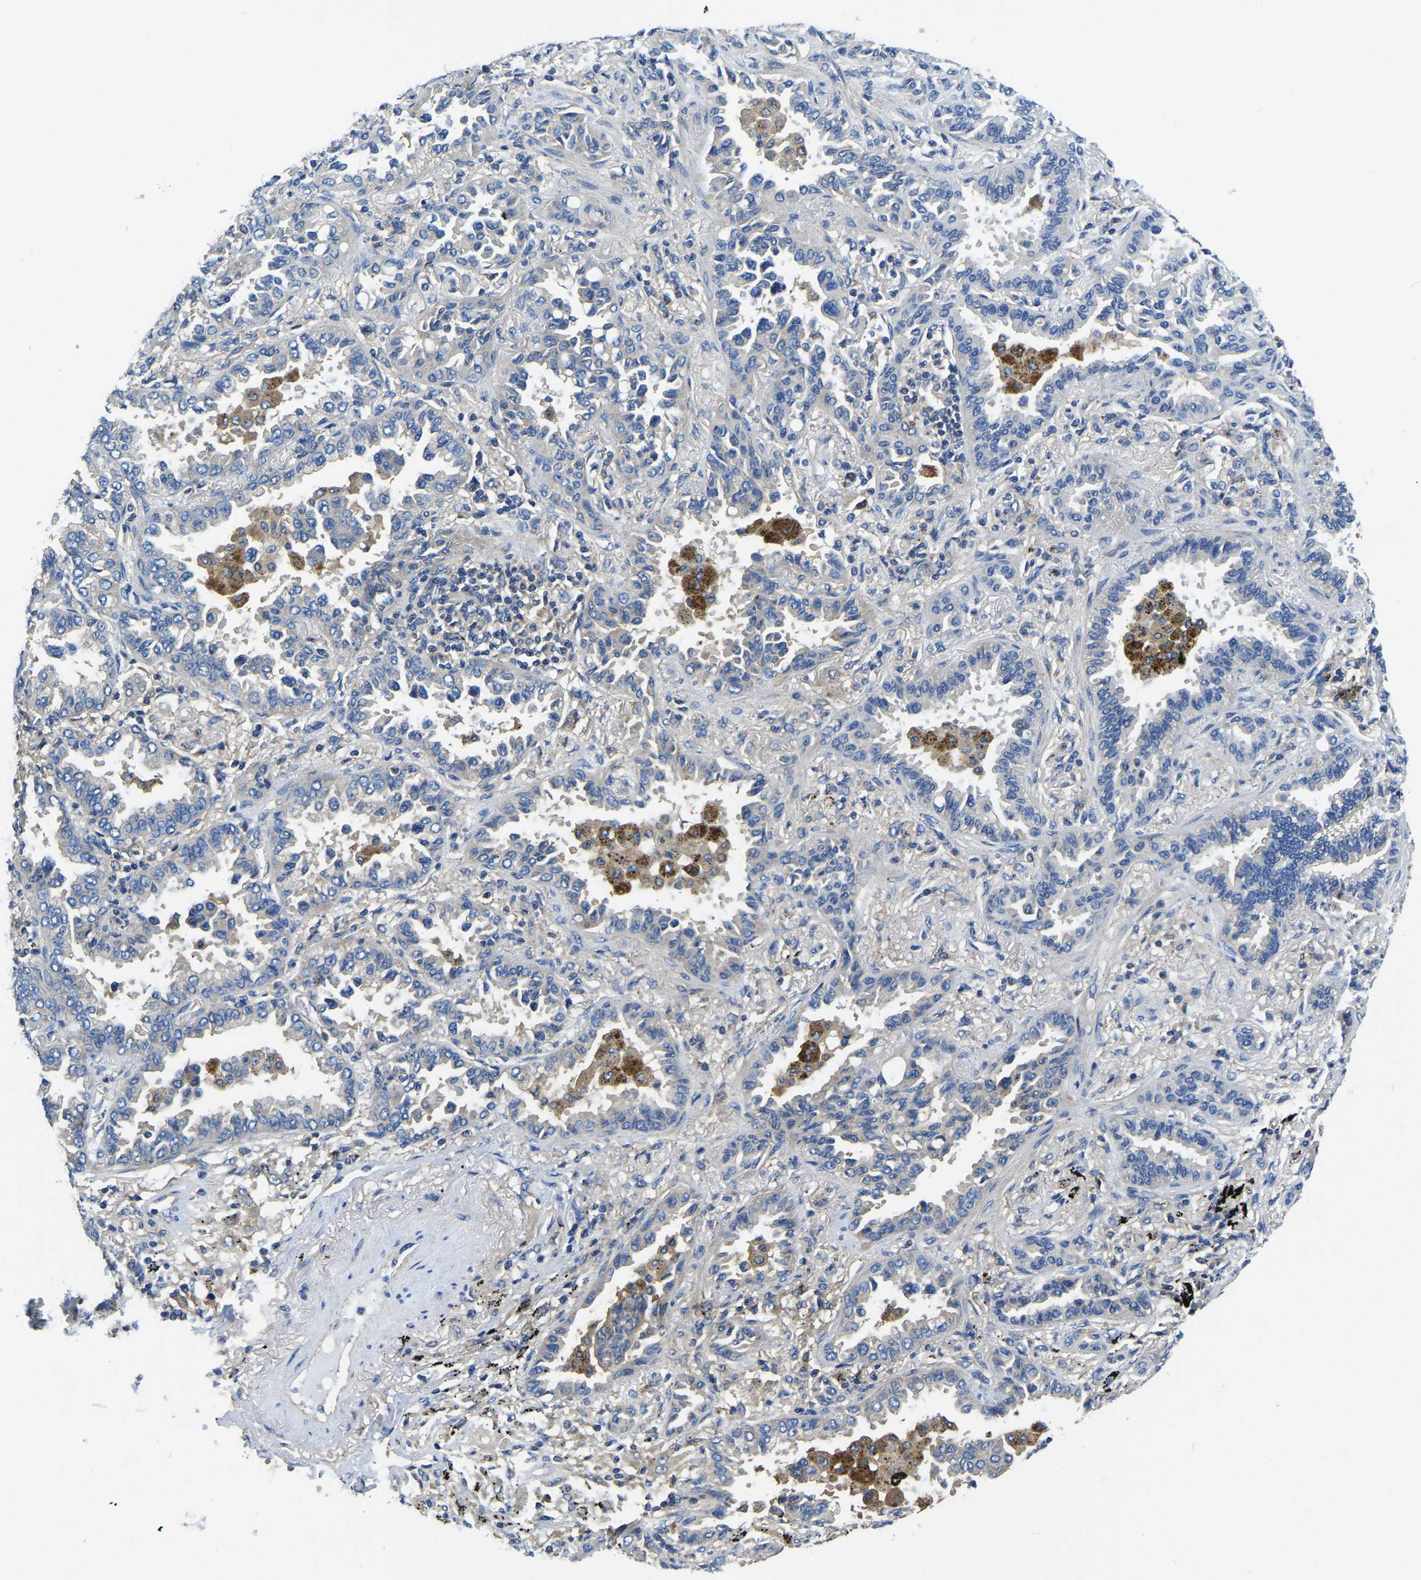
{"staining": {"intensity": "negative", "quantity": "none", "location": "none"}, "tissue": "lung cancer", "cell_type": "Tumor cells", "image_type": "cancer", "snomed": [{"axis": "morphology", "description": "Normal tissue, NOS"}, {"axis": "morphology", "description": "Adenocarcinoma, NOS"}, {"axis": "topography", "description": "Lung"}], "caption": "Tumor cells are negative for brown protein staining in lung adenocarcinoma.", "gene": "STAT2", "patient": {"sex": "male", "age": 59}}